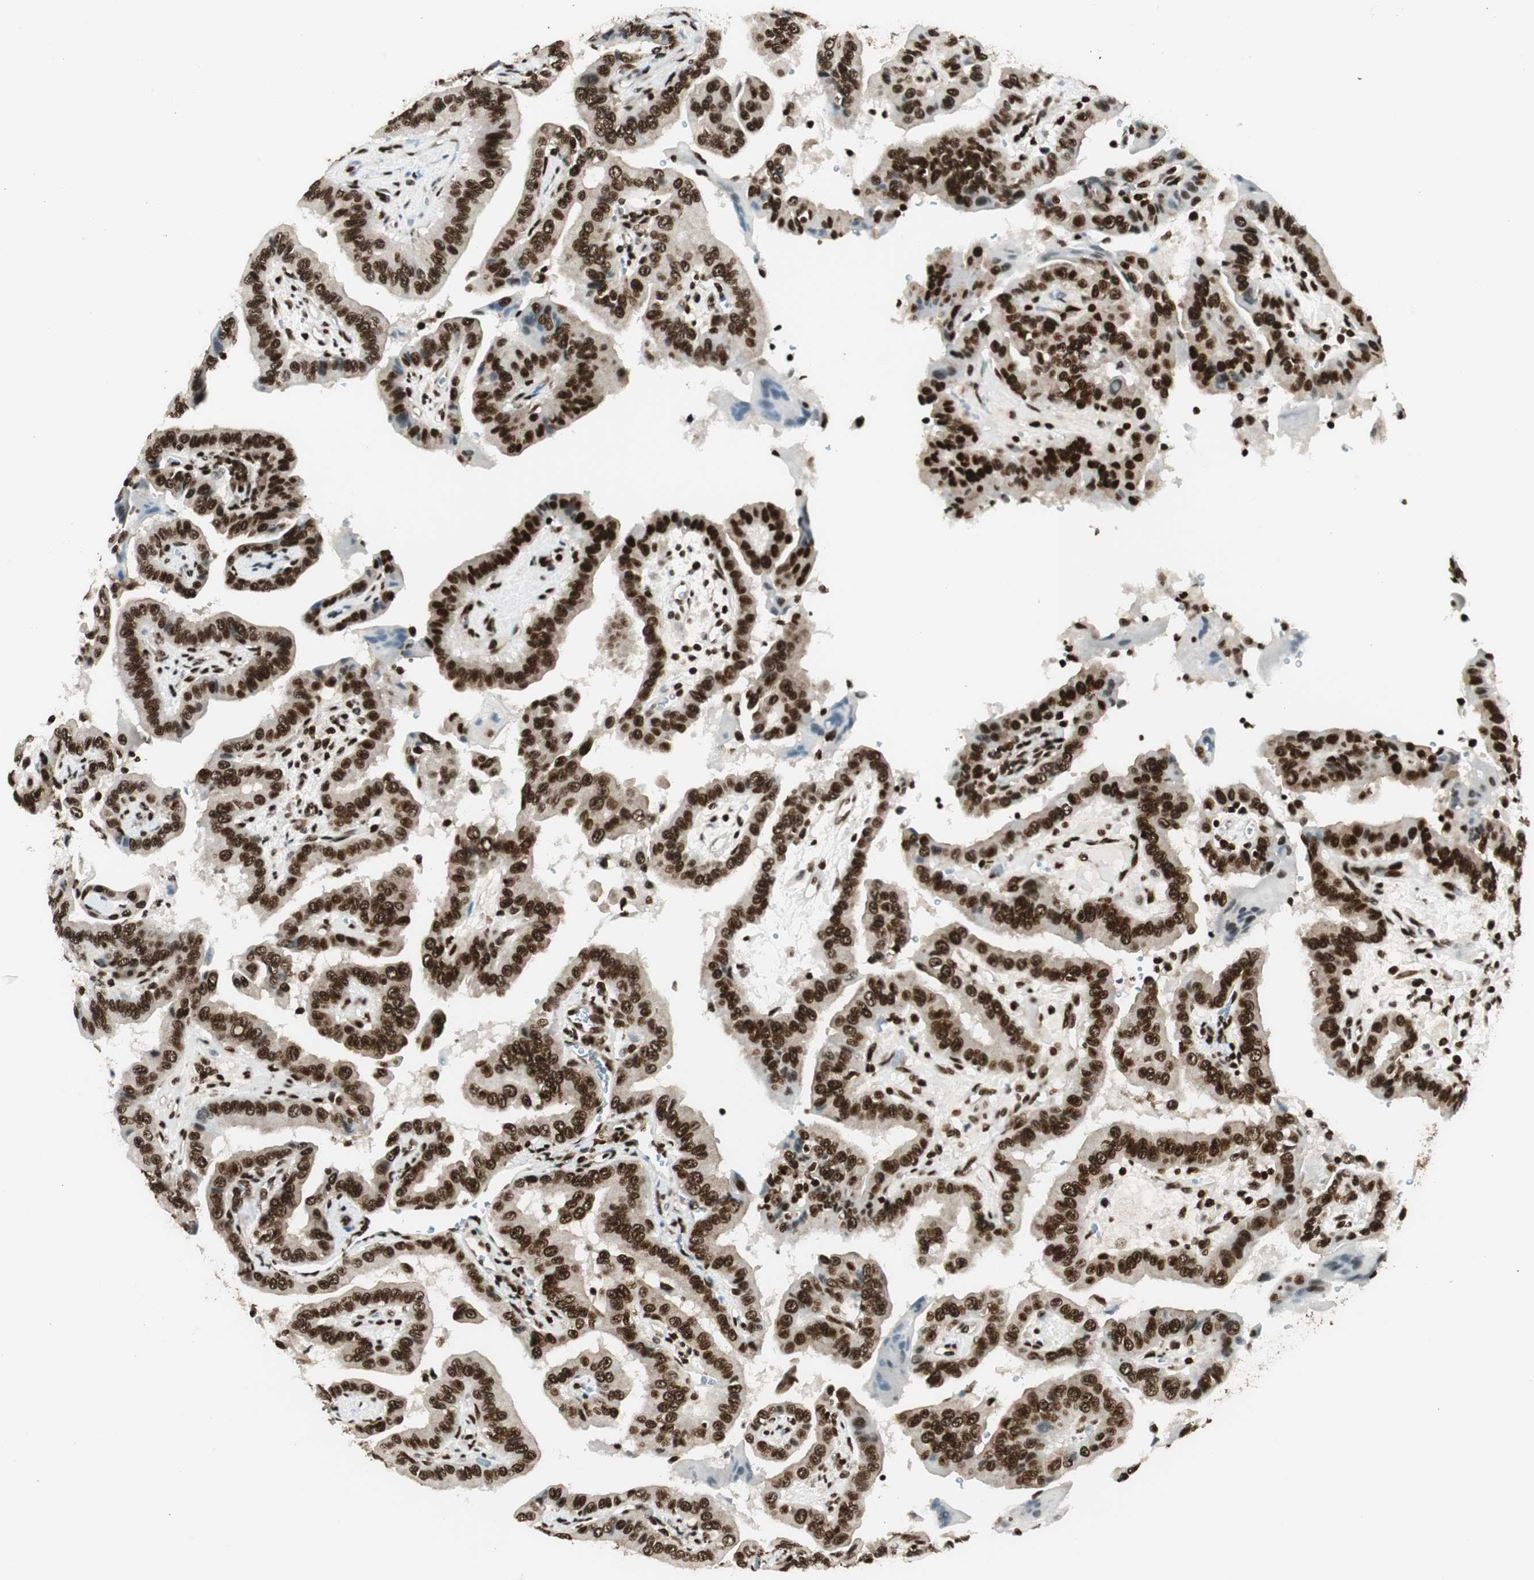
{"staining": {"intensity": "strong", "quantity": ">75%", "location": "nuclear"}, "tissue": "thyroid cancer", "cell_type": "Tumor cells", "image_type": "cancer", "snomed": [{"axis": "morphology", "description": "Papillary adenocarcinoma, NOS"}, {"axis": "topography", "description": "Thyroid gland"}], "caption": "Protein expression analysis of human thyroid cancer reveals strong nuclear positivity in approximately >75% of tumor cells. (brown staining indicates protein expression, while blue staining denotes nuclei).", "gene": "EWSR1", "patient": {"sex": "male", "age": 33}}